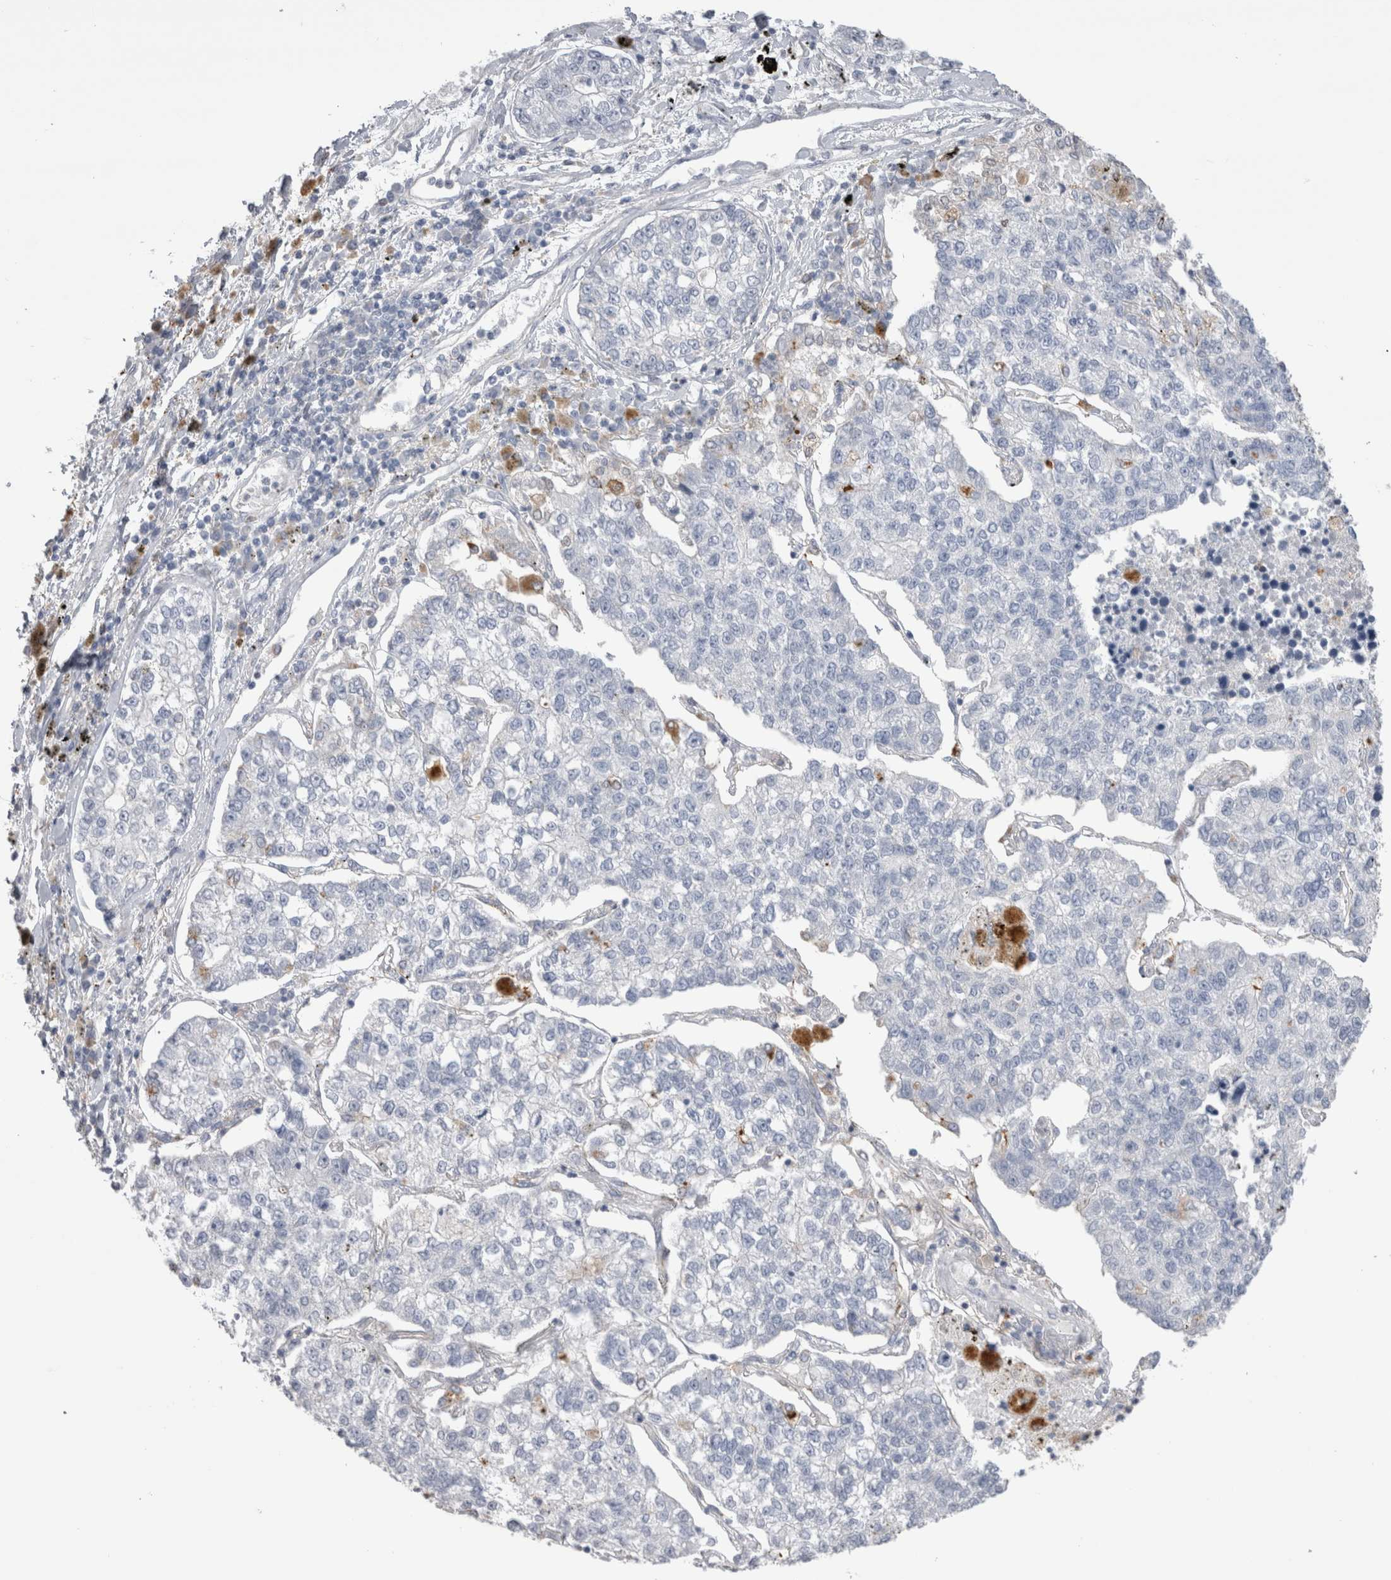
{"staining": {"intensity": "negative", "quantity": "none", "location": "none"}, "tissue": "lung cancer", "cell_type": "Tumor cells", "image_type": "cancer", "snomed": [{"axis": "morphology", "description": "Adenocarcinoma, NOS"}, {"axis": "topography", "description": "Lung"}], "caption": "This micrograph is of lung adenocarcinoma stained with IHC to label a protein in brown with the nuclei are counter-stained blue. There is no staining in tumor cells.", "gene": "EPDR1", "patient": {"sex": "male", "age": 49}}